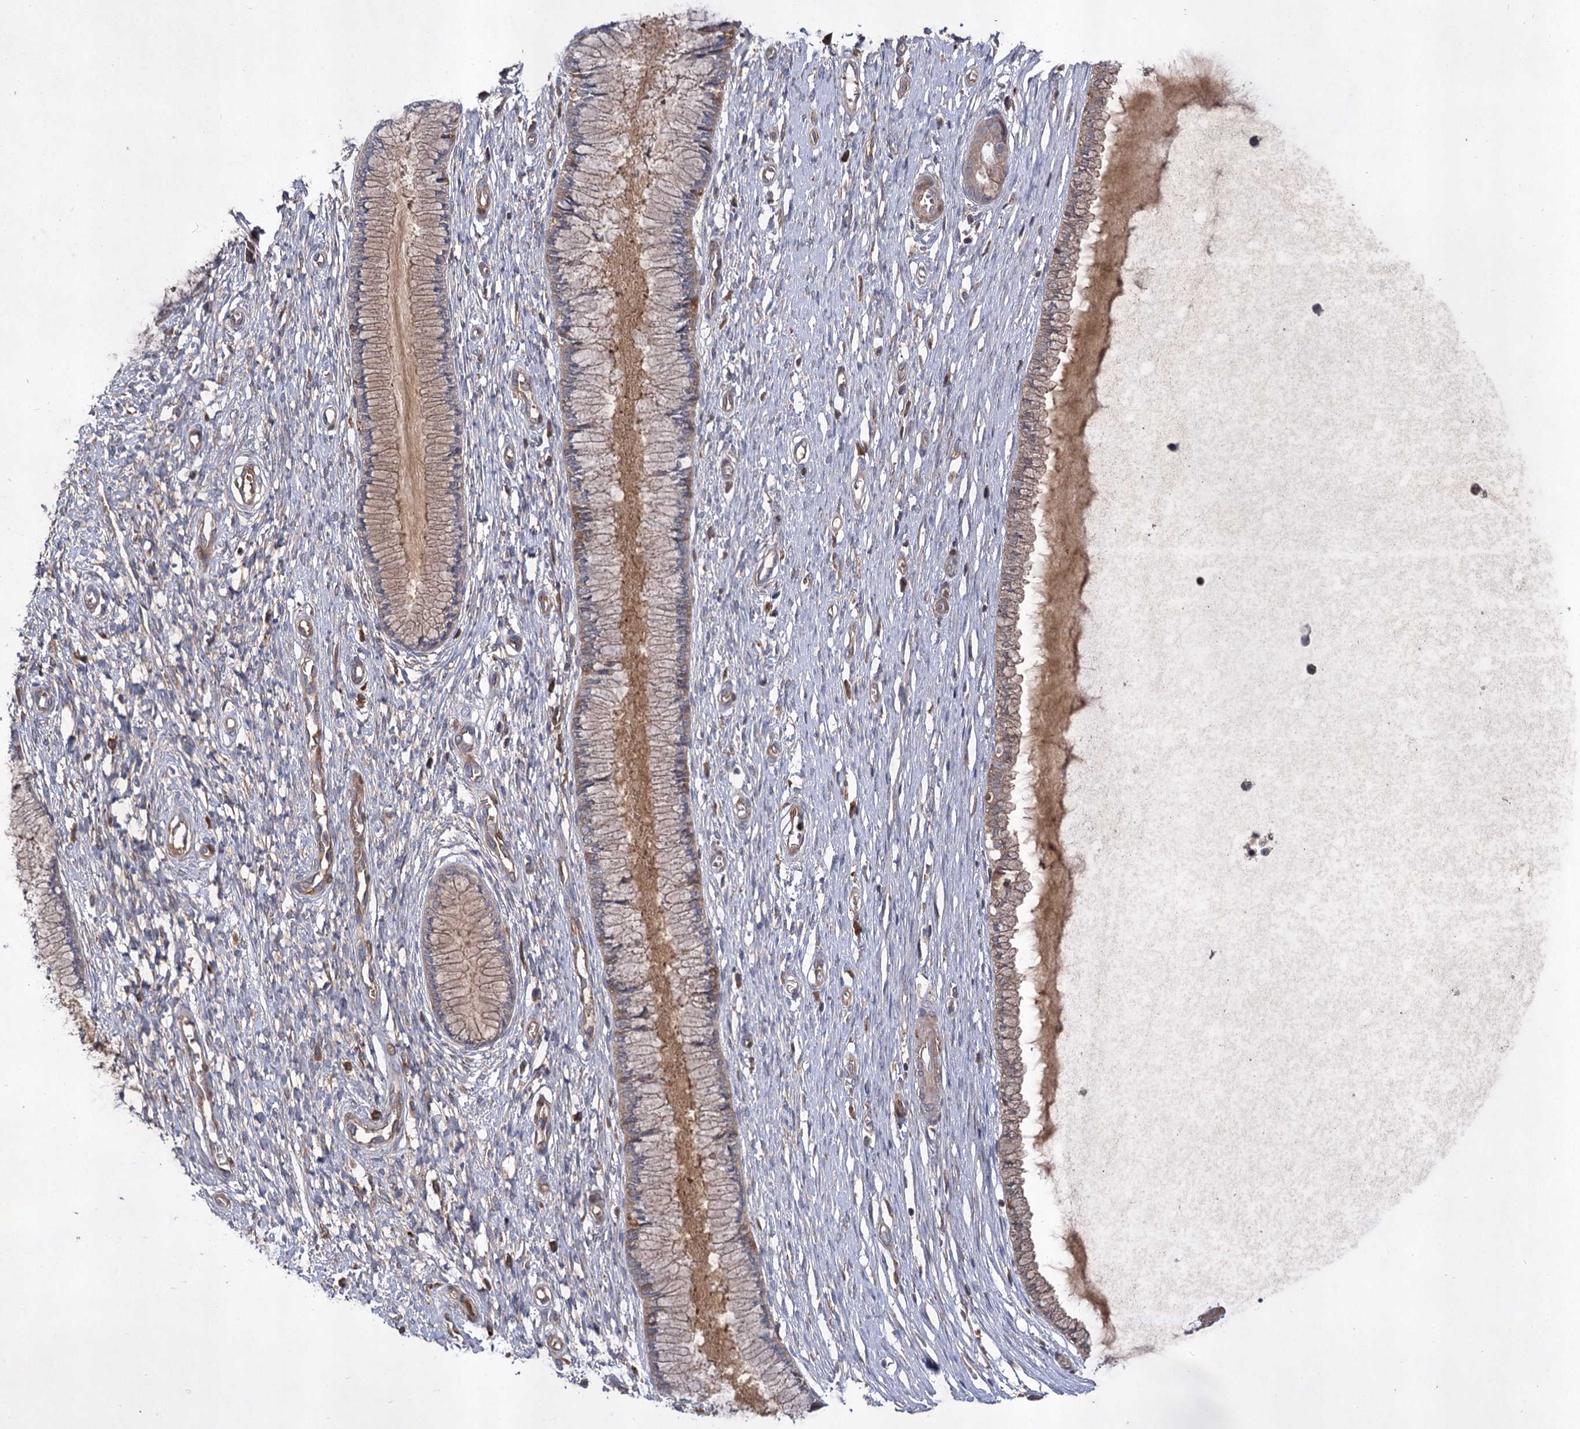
{"staining": {"intensity": "weak", "quantity": ">75%", "location": "cytoplasmic/membranous"}, "tissue": "cervix", "cell_type": "Glandular cells", "image_type": "normal", "snomed": [{"axis": "morphology", "description": "Normal tissue, NOS"}, {"axis": "topography", "description": "Cervix"}], "caption": "DAB immunohistochemical staining of benign cervix shows weak cytoplasmic/membranous protein staining in approximately >75% of glandular cells.", "gene": "USP50", "patient": {"sex": "female", "age": 55}}